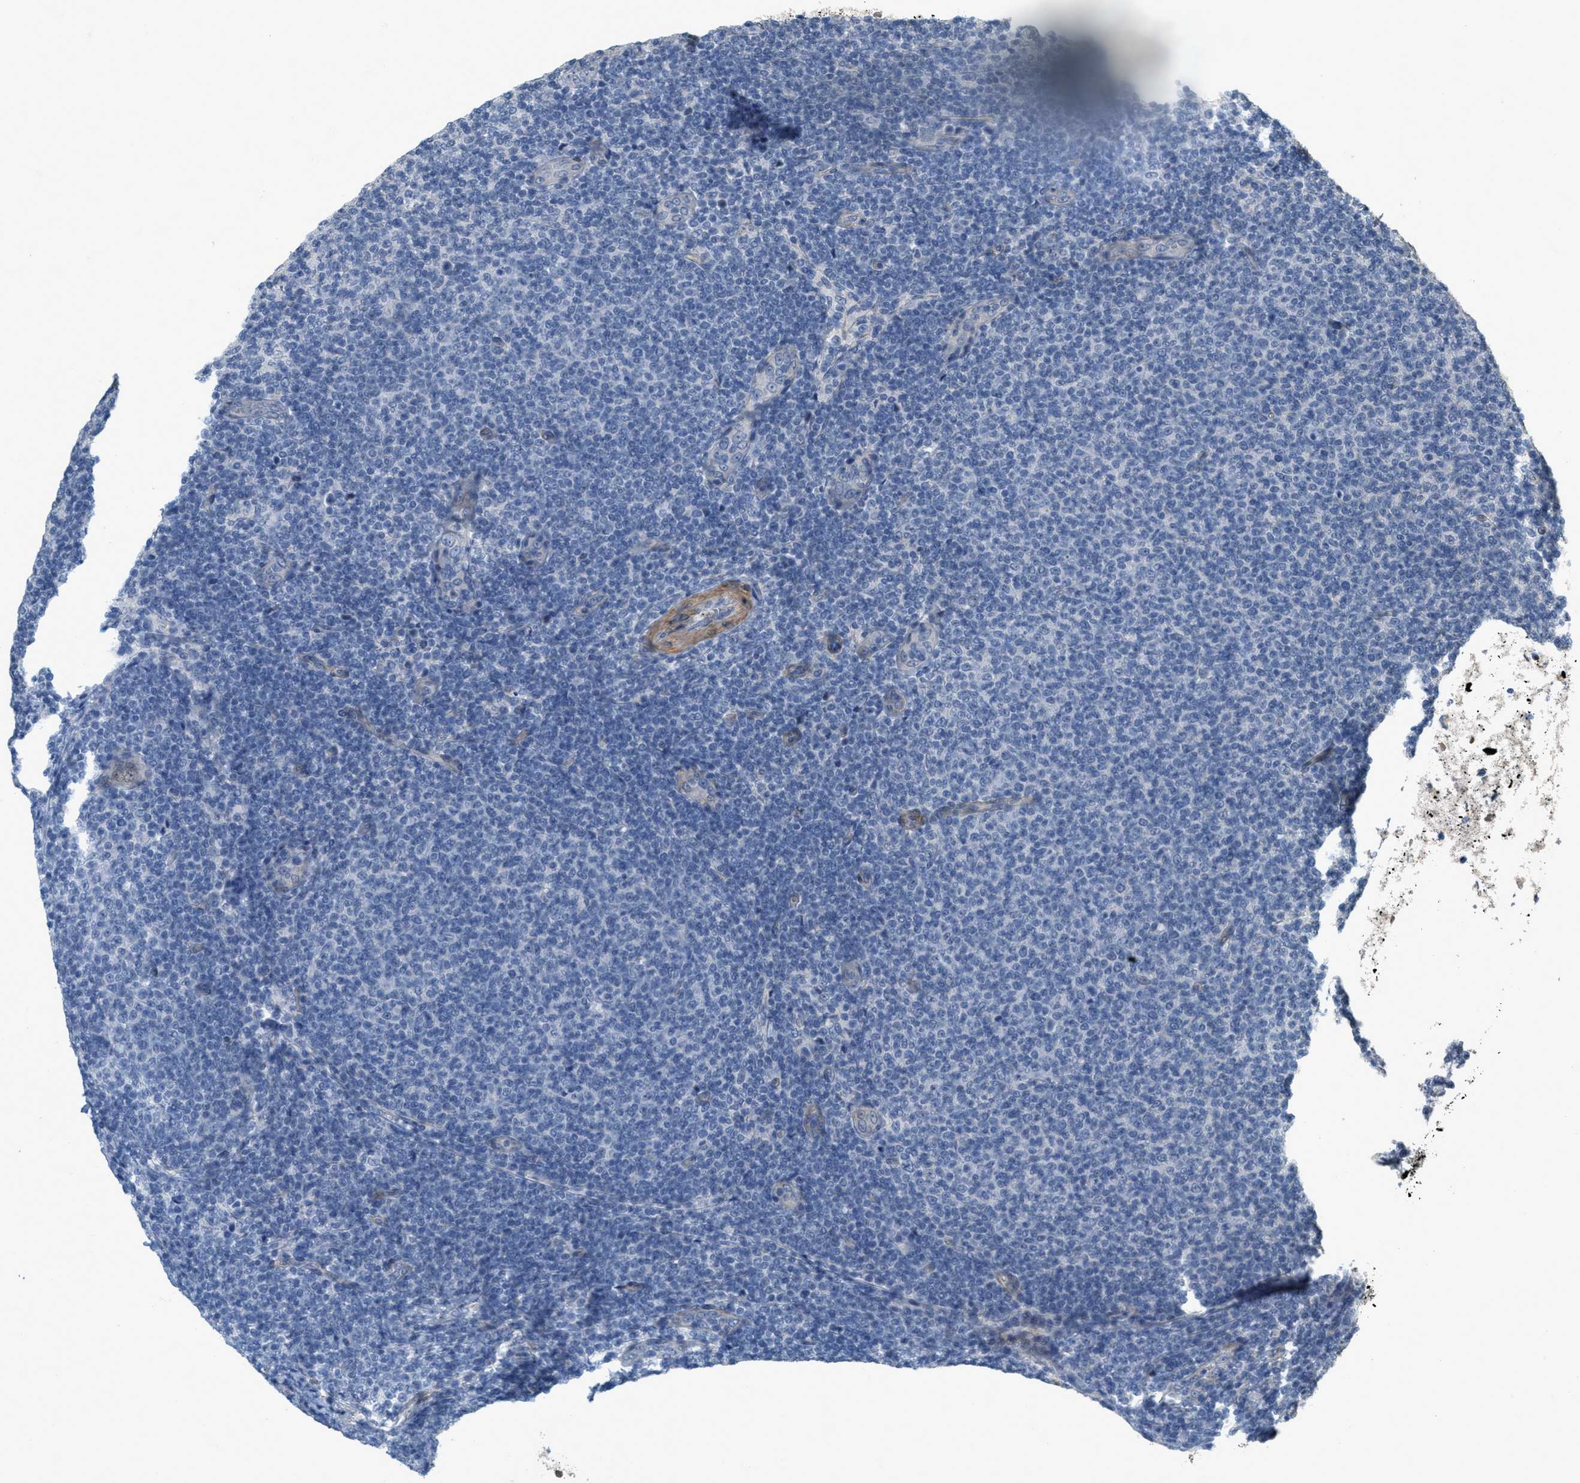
{"staining": {"intensity": "negative", "quantity": "none", "location": "none"}, "tissue": "lymphoma", "cell_type": "Tumor cells", "image_type": "cancer", "snomed": [{"axis": "morphology", "description": "Malignant lymphoma, non-Hodgkin's type, Low grade"}, {"axis": "topography", "description": "Lymph node"}], "caption": "This photomicrograph is of lymphoma stained with IHC to label a protein in brown with the nuclei are counter-stained blue. There is no positivity in tumor cells.", "gene": "MRS2", "patient": {"sex": "male", "age": 66}}